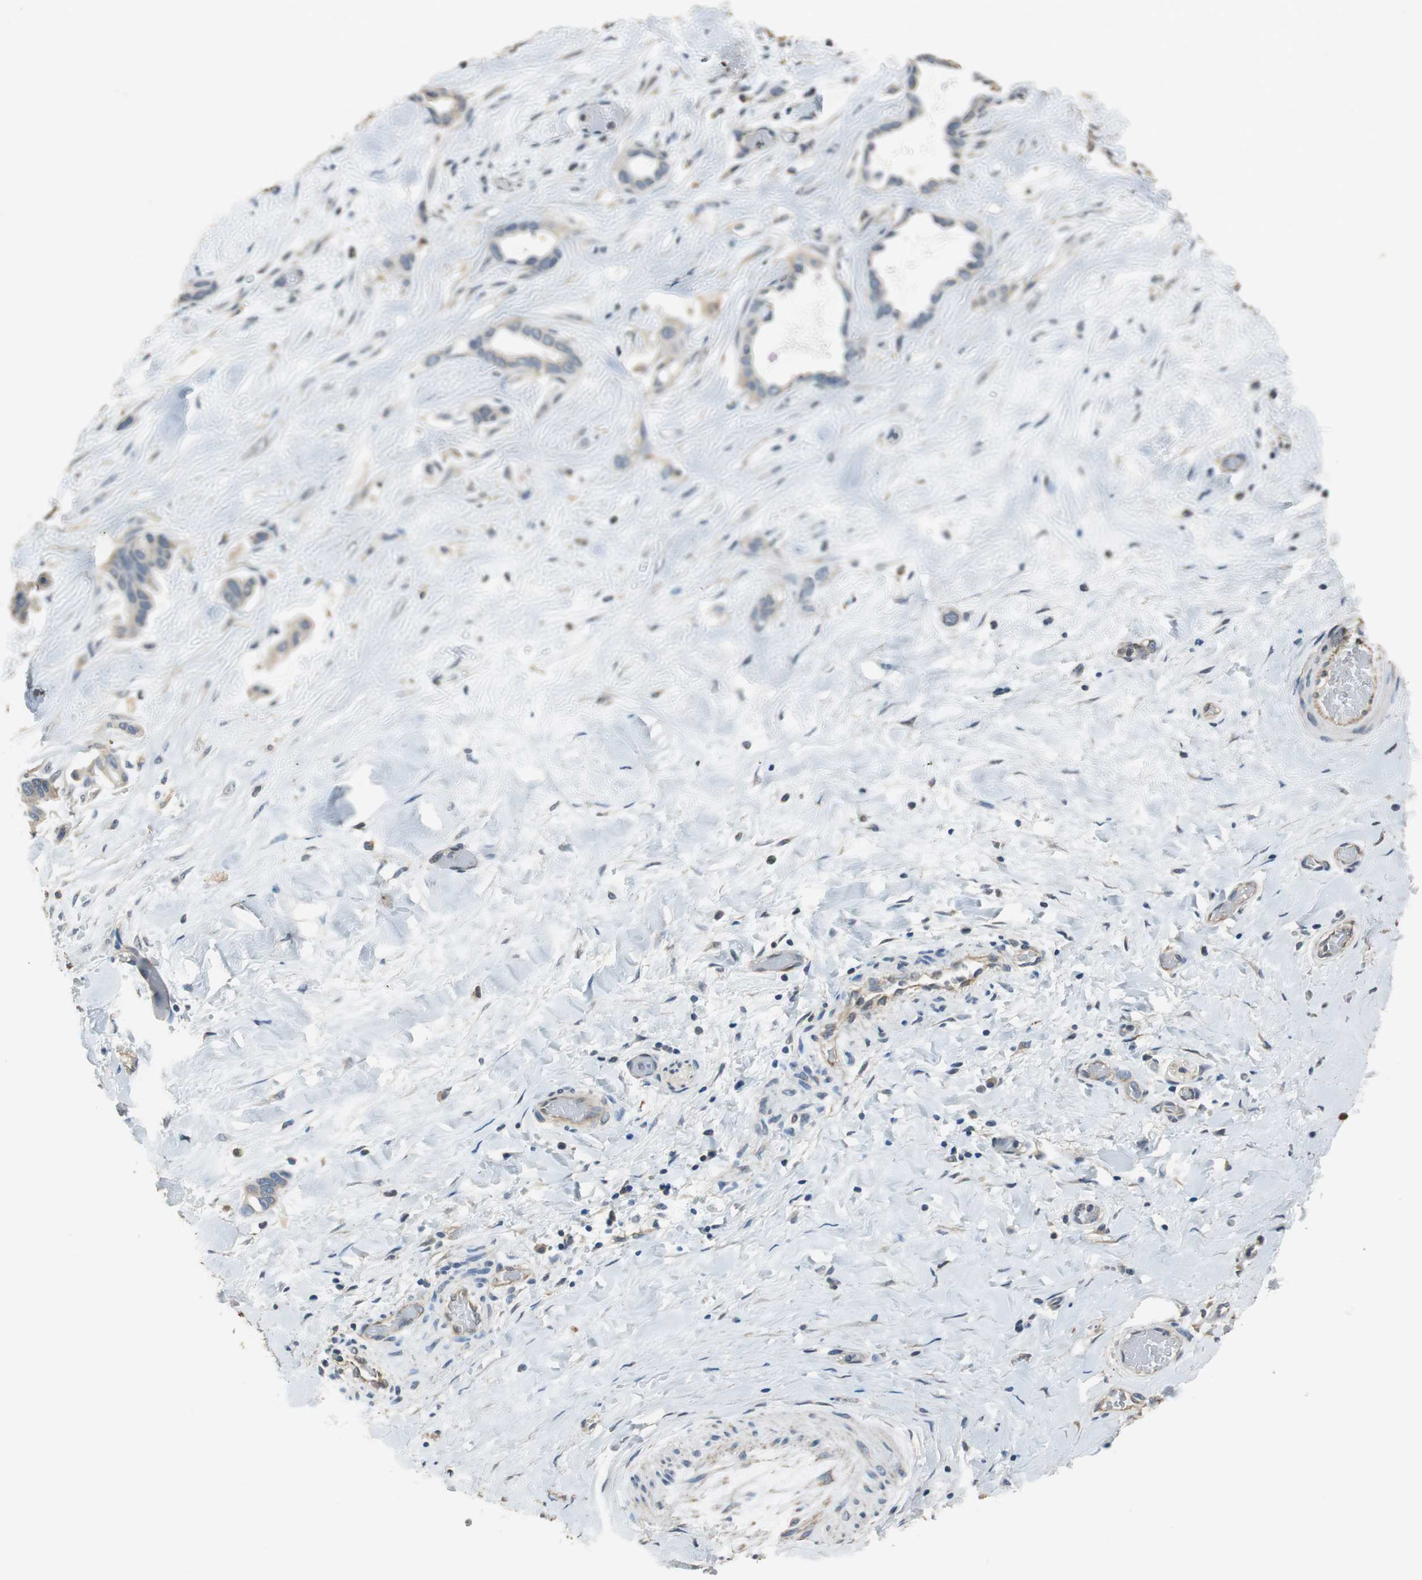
{"staining": {"intensity": "weak", "quantity": ">75%", "location": "cytoplasmic/membranous"}, "tissue": "liver cancer", "cell_type": "Tumor cells", "image_type": "cancer", "snomed": [{"axis": "morphology", "description": "Cholangiocarcinoma"}, {"axis": "topography", "description": "Liver"}], "caption": "Protein positivity by IHC demonstrates weak cytoplasmic/membranous expression in about >75% of tumor cells in liver cholangiocarcinoma.", "gene": "ALDH4A1", "patient": {"sex": "female", "age": 65}}